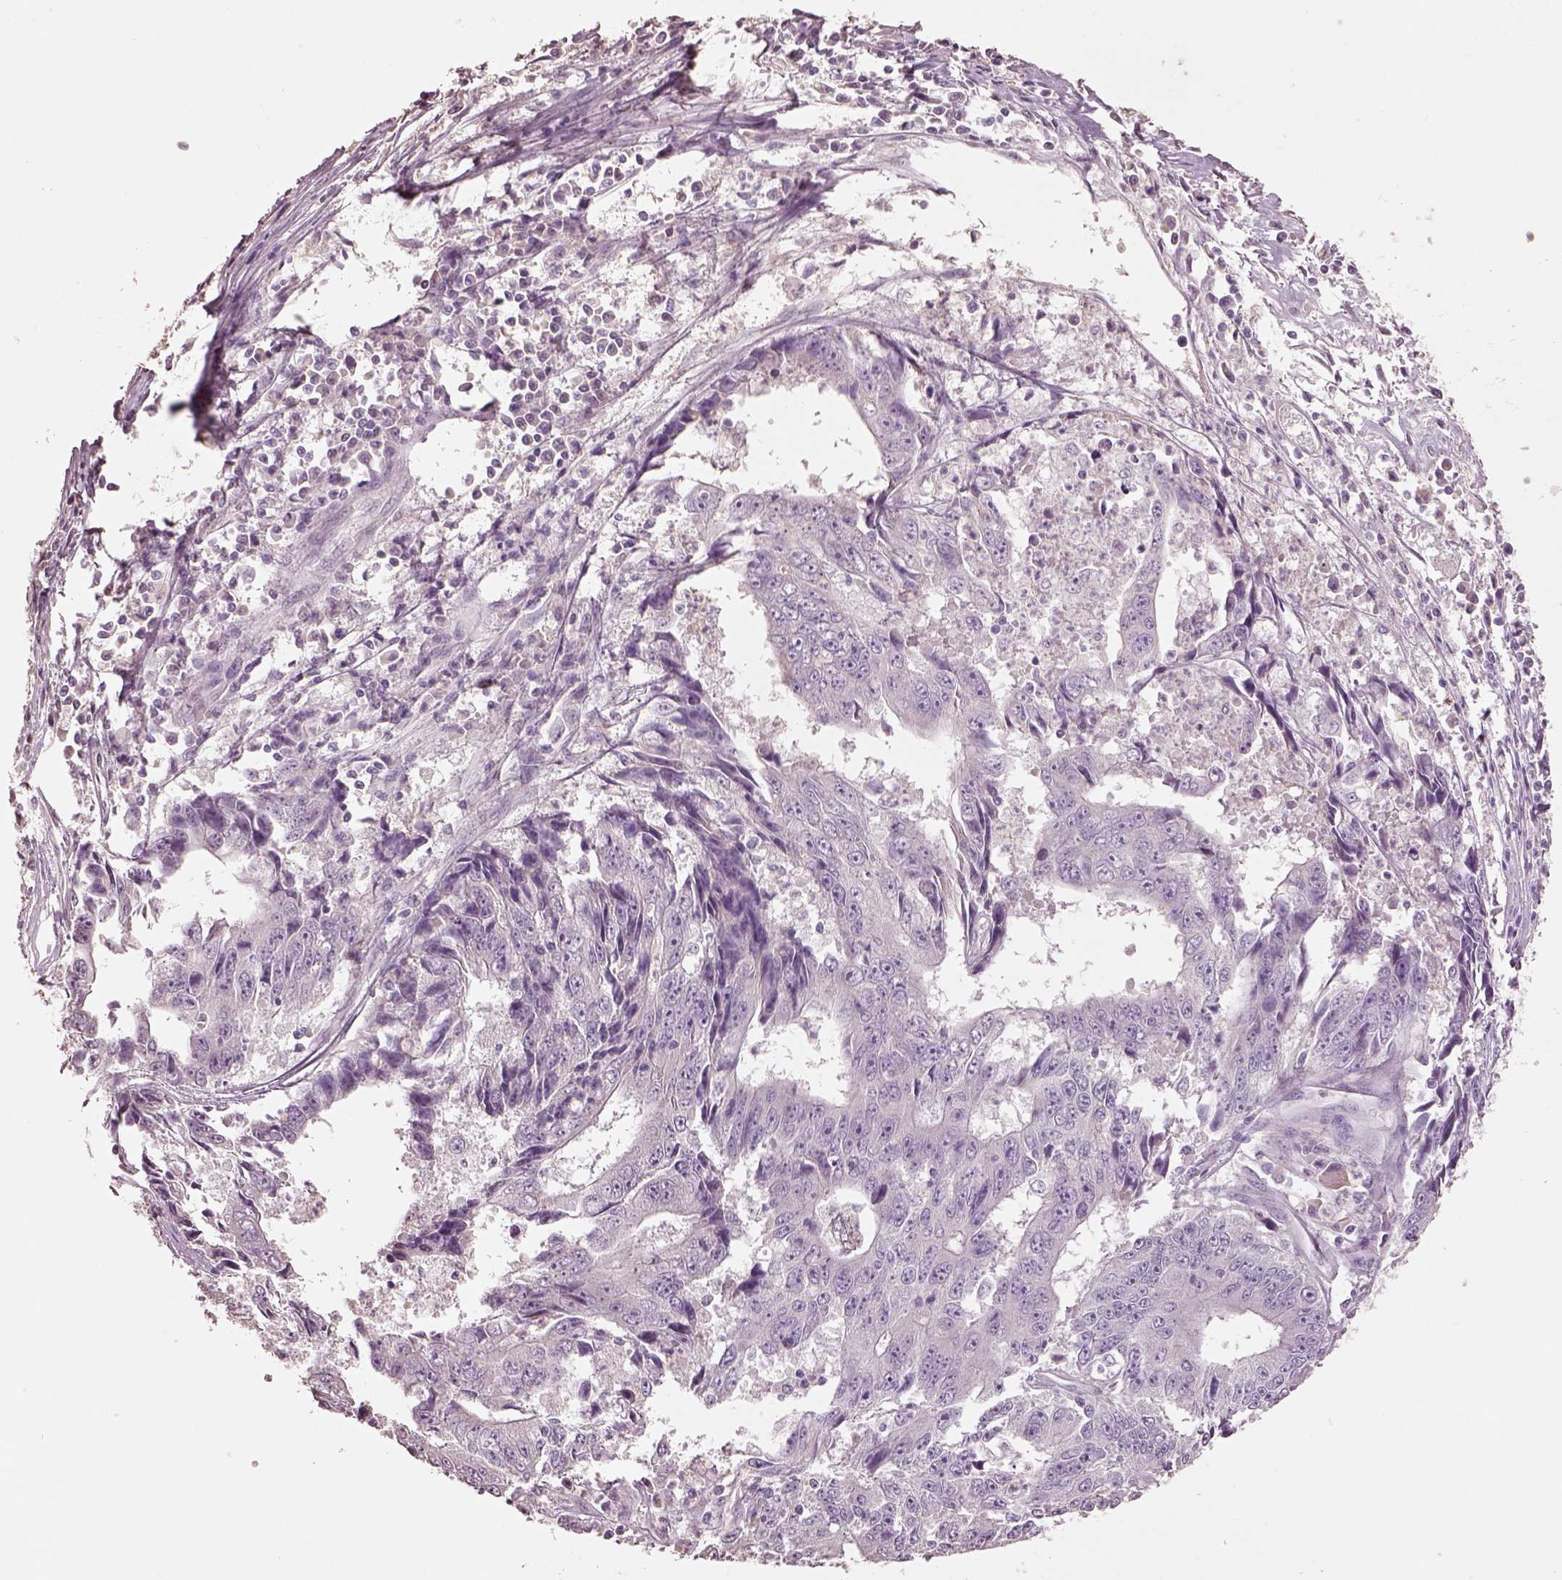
{"staining": {"intensity": "negative", "quantity": "none", "location": "none"}, "tissue": "liver cancer", "cell_type": "Tumor cells", "image_type": "cancer", "snomed": [{"axis": "morphology", "description": "Cholangiocarcinoma"}, {"axis": "topography", "description": "Liver"}], "caption": "Cholangiocarcinoma (liver) was stained to show a protein in brown. There is no significant positivity in tumor cells.", "gene": "KCNIP3", "patient": {"sex": "male", "age": 65}}